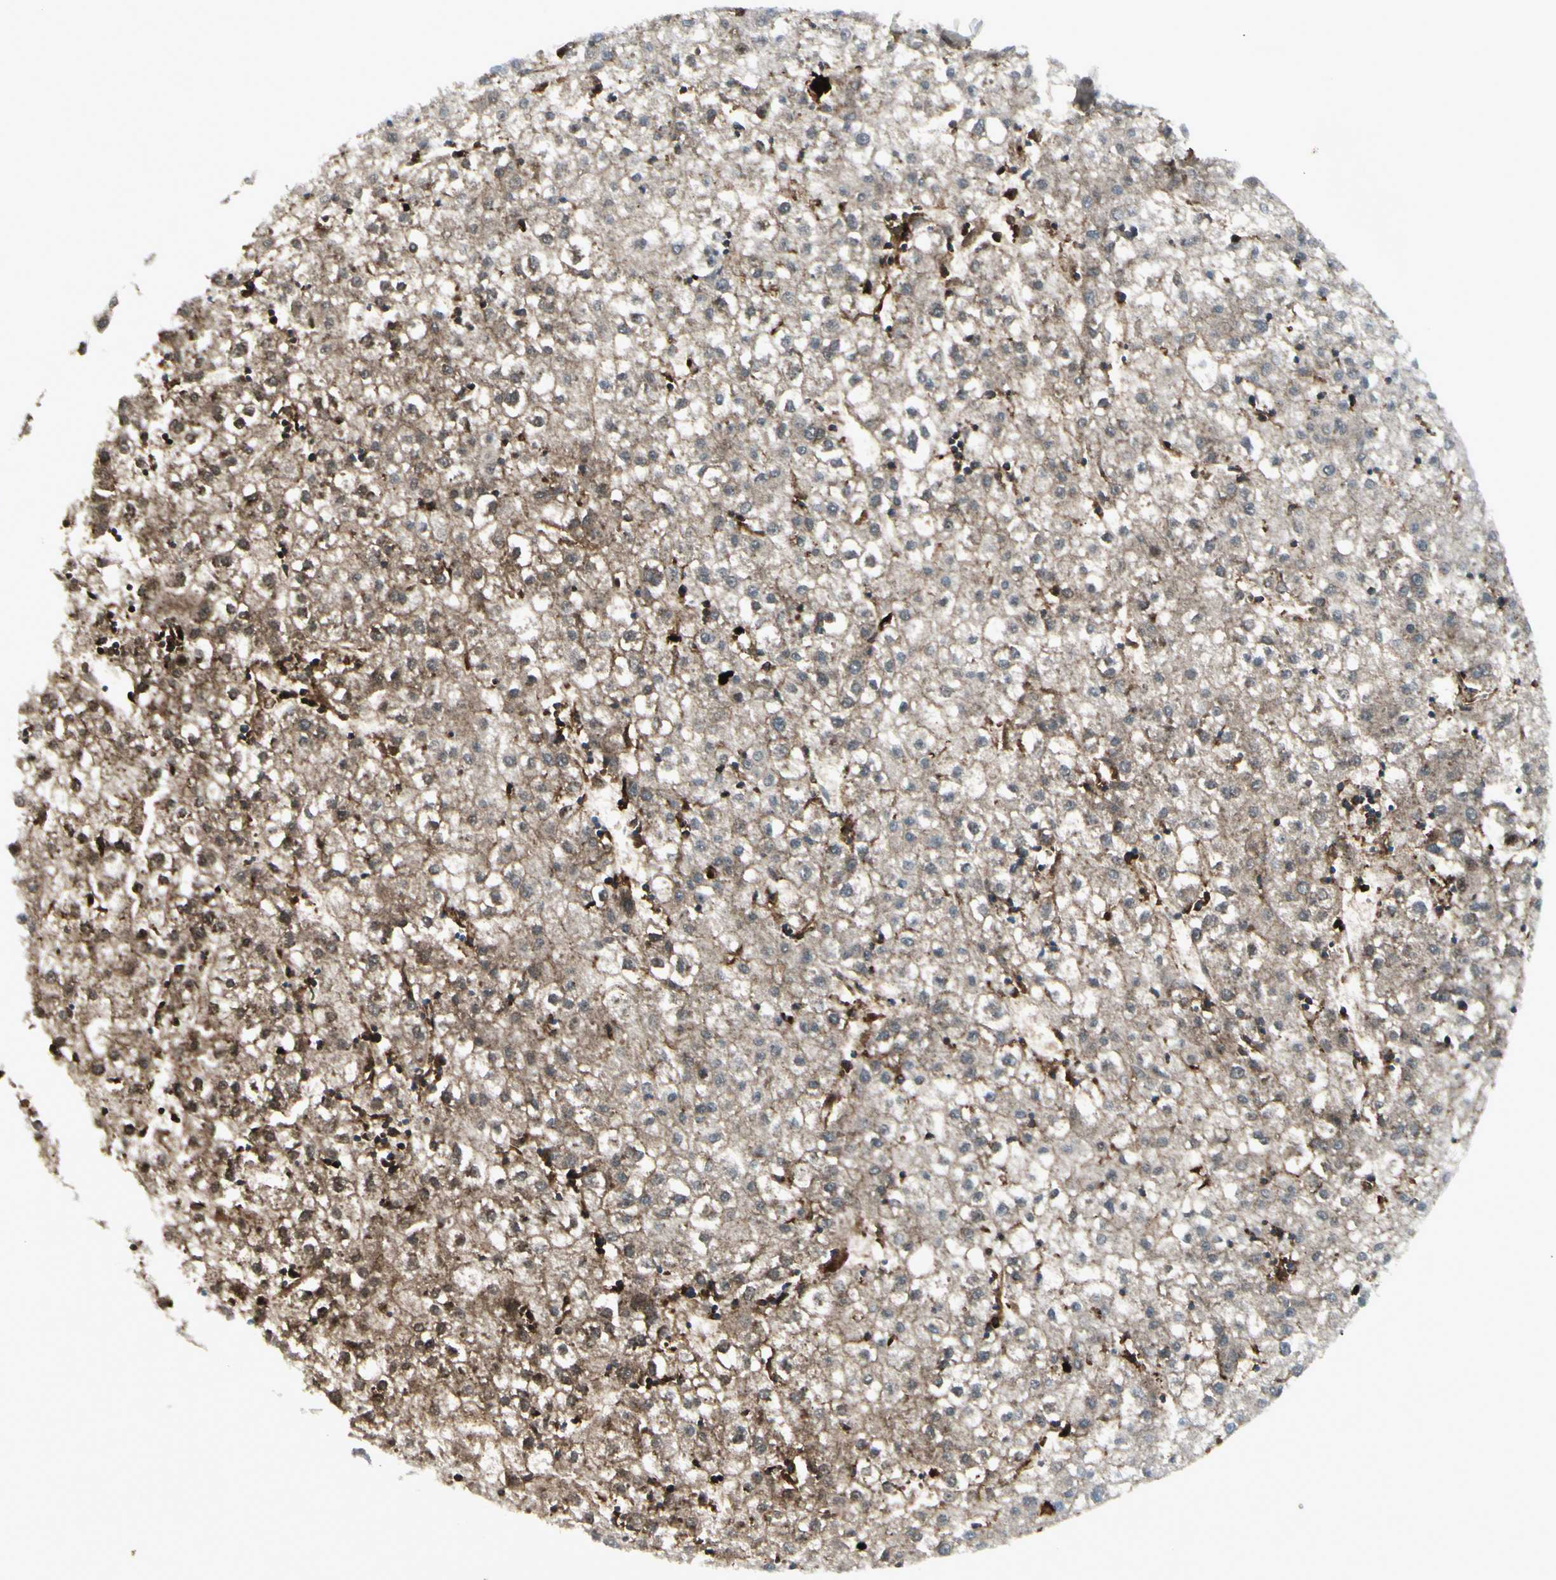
{"staining": {"intensity": "moderate", "quantity": "25%-75%", "location": "cytoplasmic/membranous,nuclear"}, "tissue": "liver cancer", "cell_type": "Tumor cells", "image_type": "cancer", "snomed": [{"axis": "morphology", "description": "Carcinoma, Hepatocellular, NOS"}, {"axis": "topography", "description": "Liver"}], "caption": "Immunohistochemical staining of hepatocellular carcinoma (liver) reveals medium levels of moderate cytoplasmic/membranous and nuclear protein staining in about 25%-75% of tumor cells.", "gene": "IGHG1", "patient": {"sex": "male", "age": 72}}